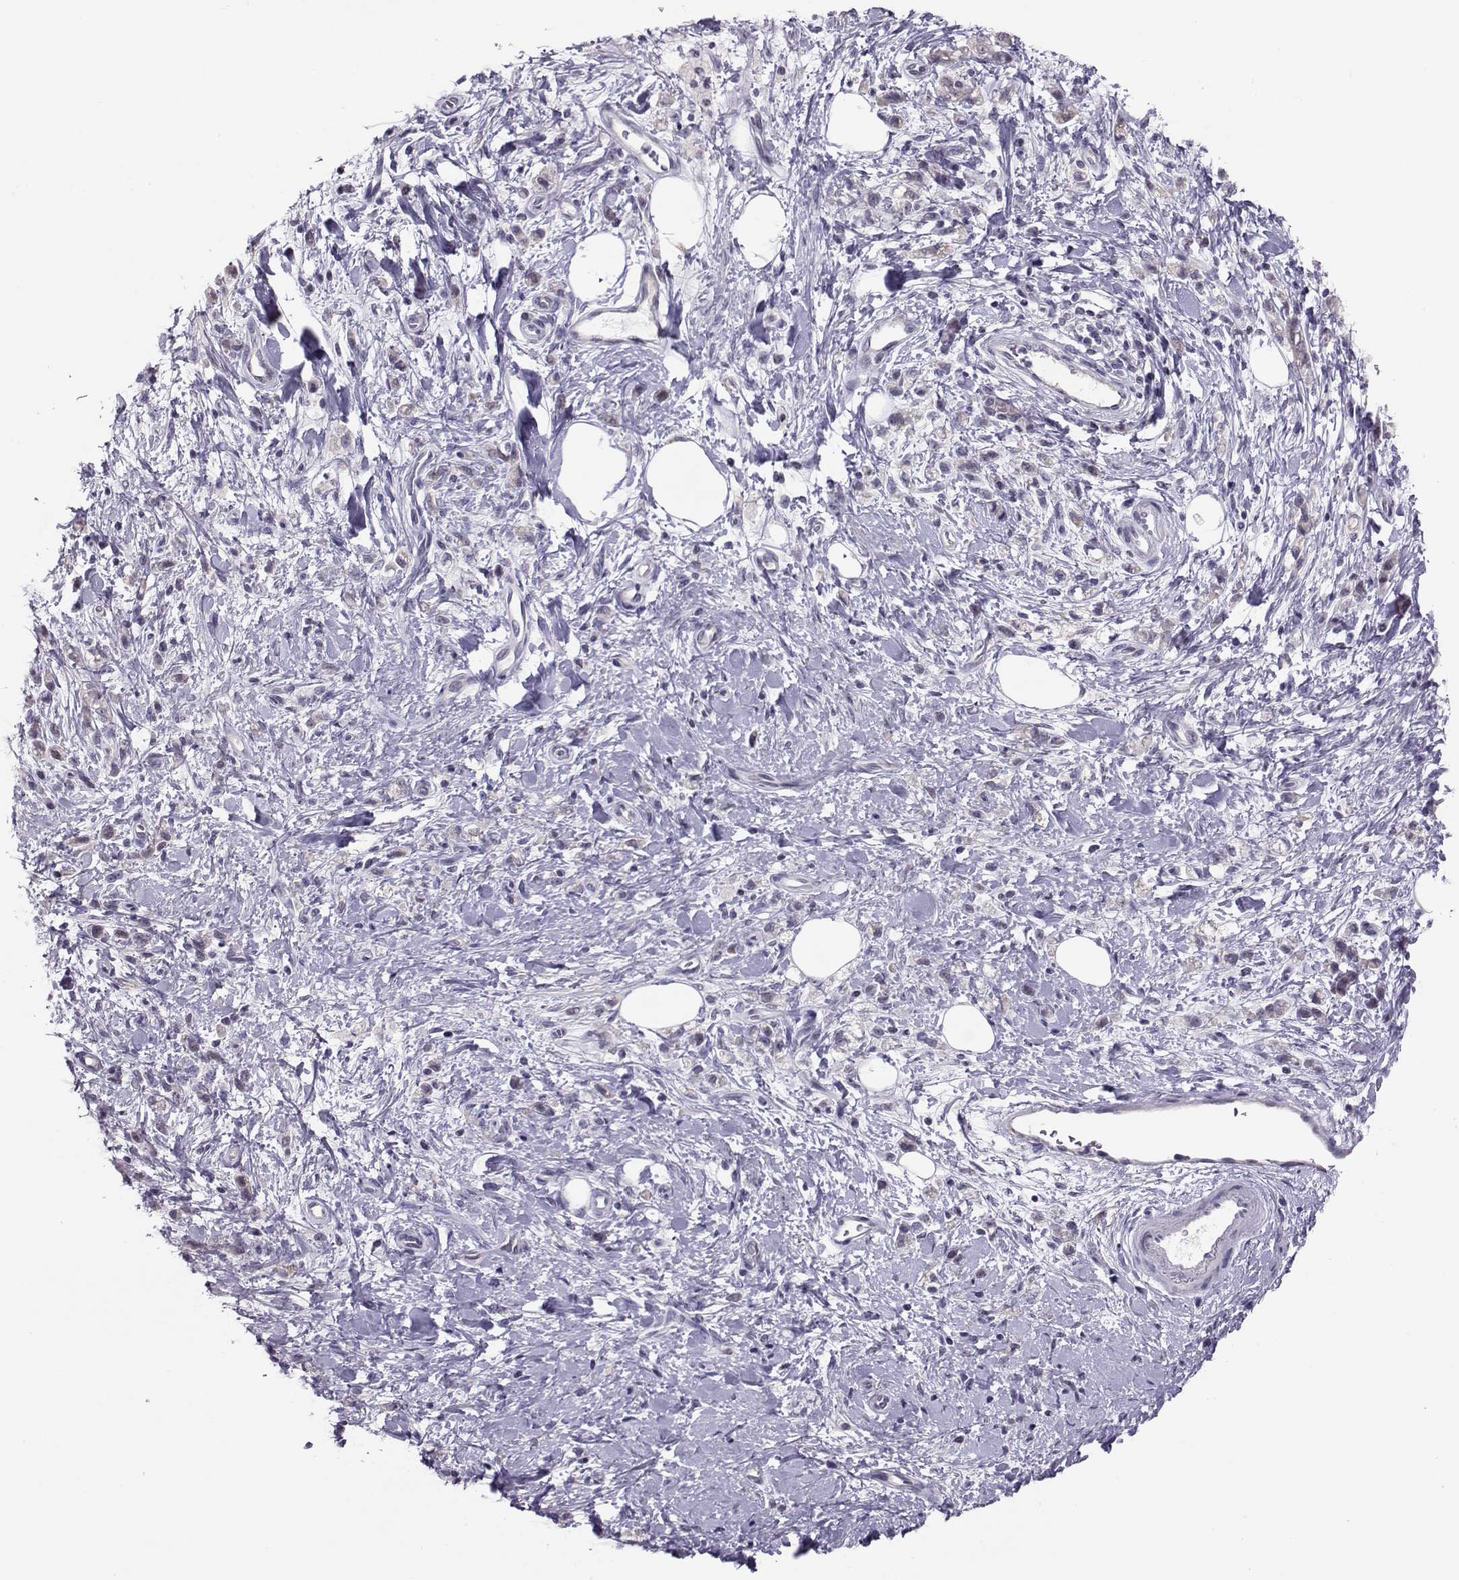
{"staining": {"intensity": "negative", "quantity": "none", "location": "none"}, "tissue": "stomach cancer", "cell_type": "Tumor cells", "image_type": "cancer", "snomed": [{"axis": "morphology", "description": "Adenocarcinoma, NOS"}, {"axis": "topography", "description": "Stomach"}], "caption": "The image demonstrates no significant staining in tumor cells of stomach cancer (adenocarcinoma).", "gene": "DNAAF1", "patient": {"sex": "male", "age": 77}}